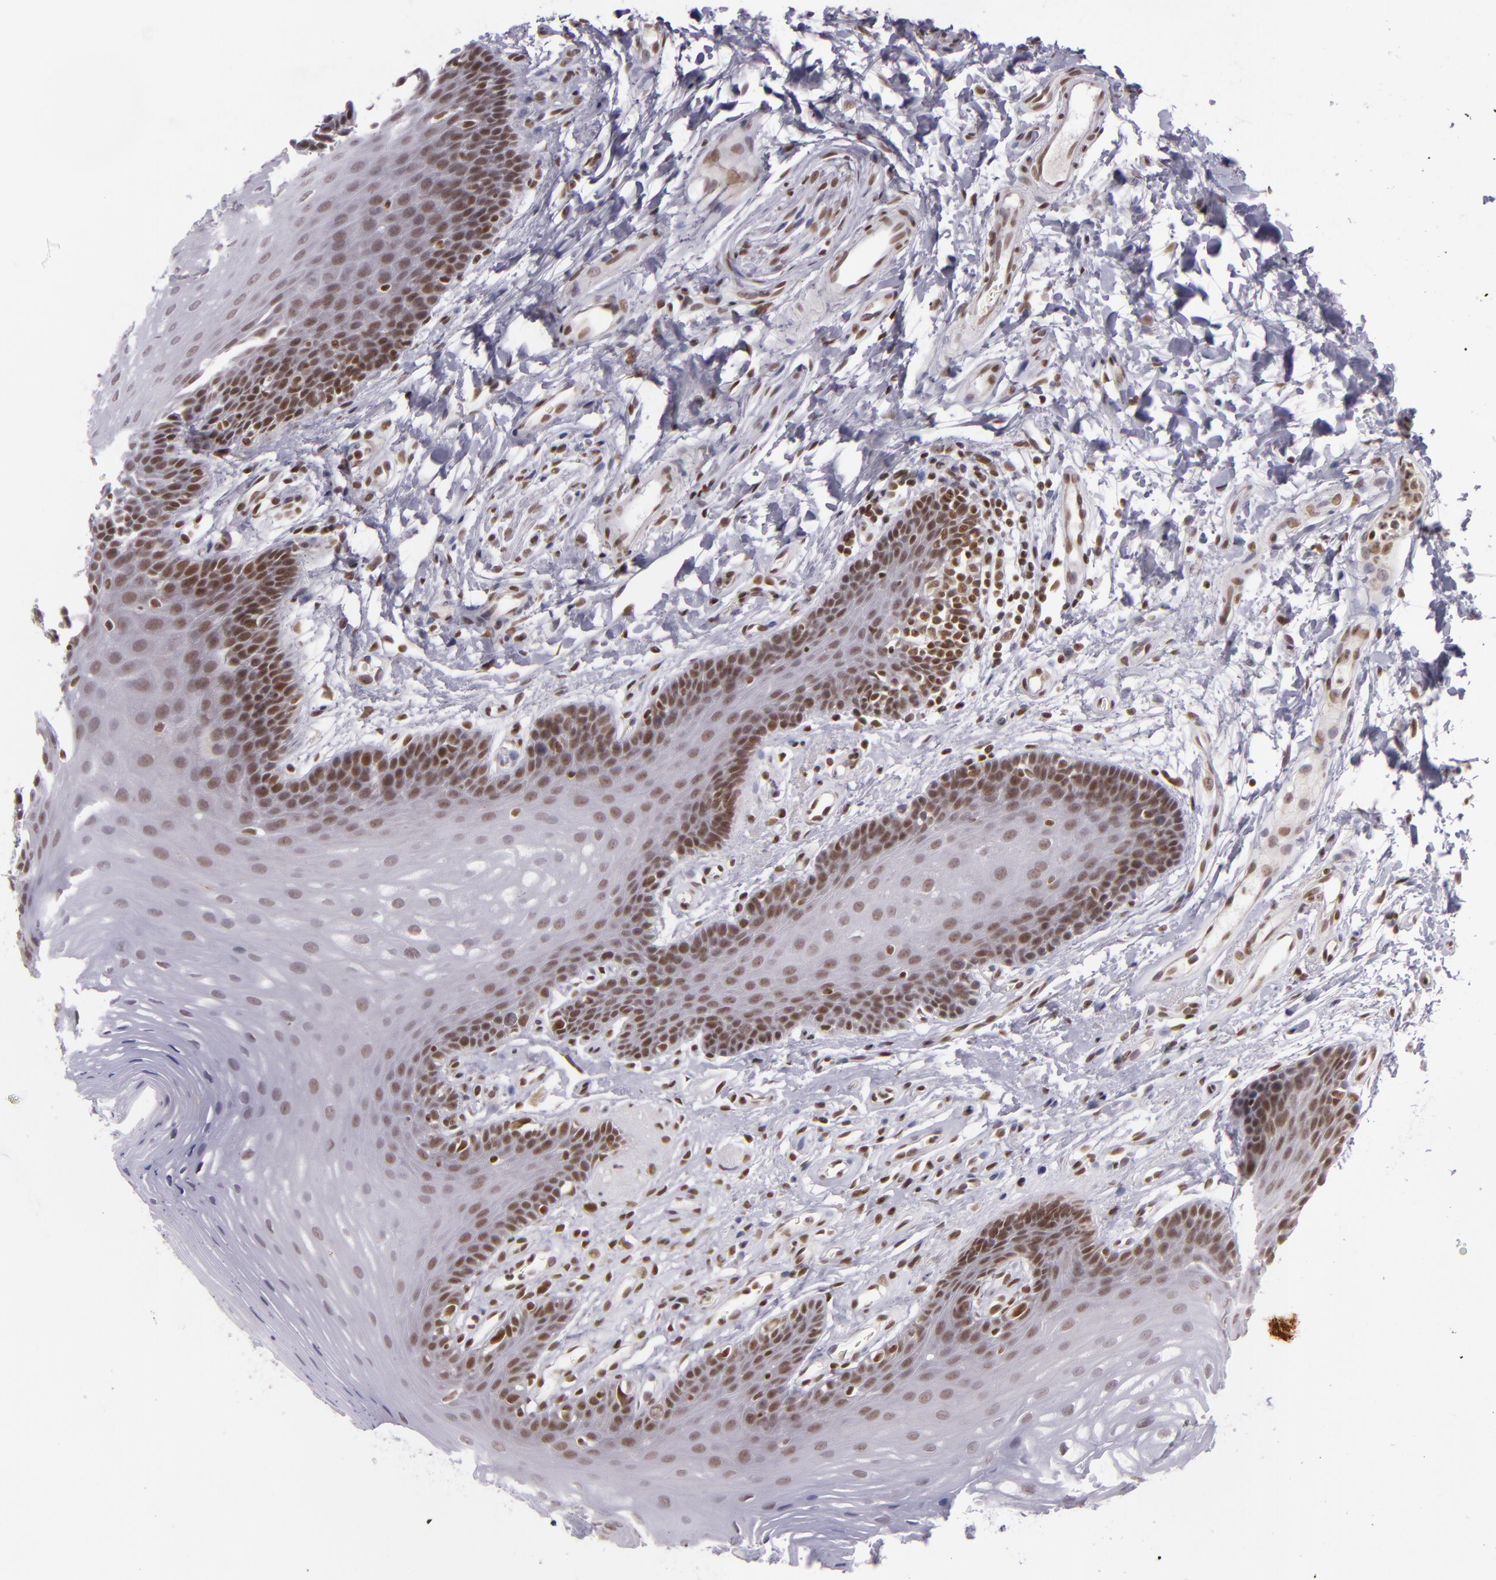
{"staining": {"intensity": "moderate", "quantity": ">75%", "location": "cytoplasmic/membranous"}, "tissue": "oral mucosa", "cell_type": "Squamous epithelial cells", "image_type": "normal", "snomed": [{"axis": "morphology", "description": "Normal tissue, NOS"}, {"axis": "topography", "description": "Oral tissue"}], "caption": "A medium amount of moderate cytoplasmic/membranous expression is present in approximately >75% of squamous epithelial cells in unremarkable oral mucosa.", "gene": "ZFX", "patient": {"sex": "male", "age": 62}}